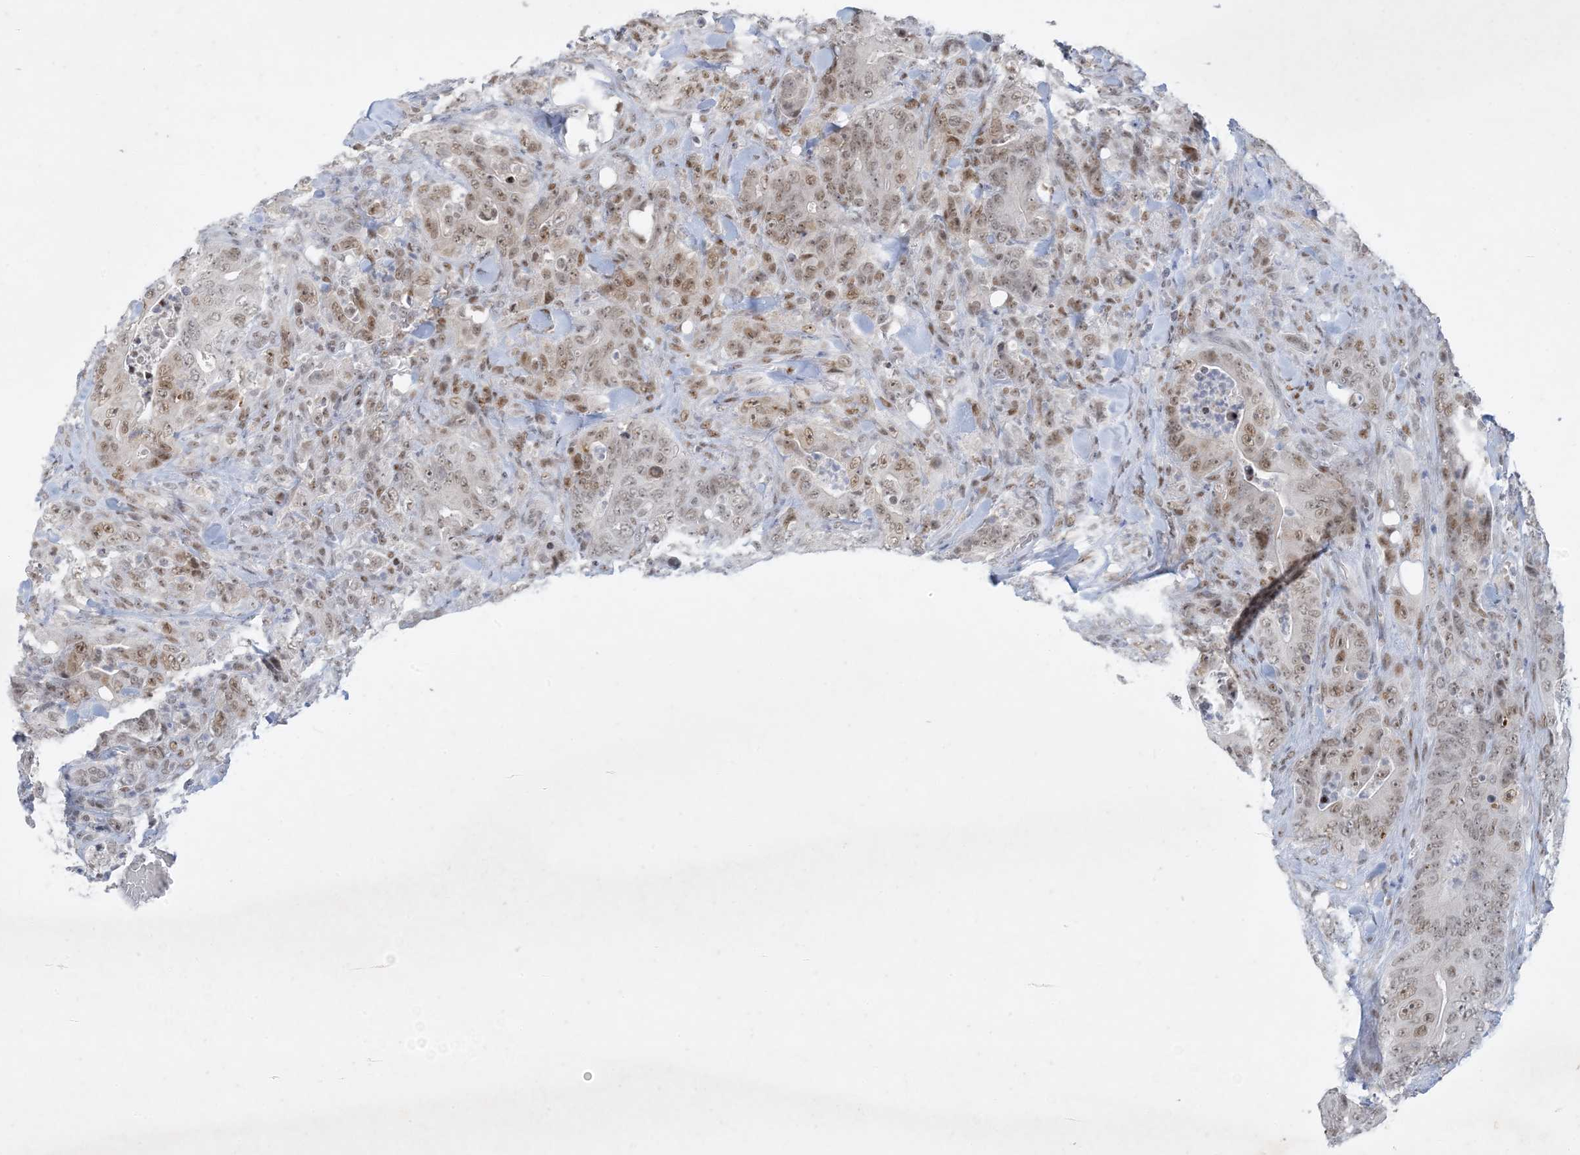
{"staining": {"intensity": "moderate", "quantity": ">75%", "location": "nuclear"}, "tissue": "colorectal cancer", "cell_type": "Tumor cells", "image_type": "cancer", "snomed": [{"axis": "morphology", "description": "Normal tissue, NOS"}, {"axis": "topography", "description": "Colon"}], "caption": "Moderate nuclear protein expression is identified in about >75% of tumor cells in colorectal cancer. (IHC, brightfield microscopy, high magnification).", "gene": "ZNF674", "patient": {"sex": "female", "age": 82}}